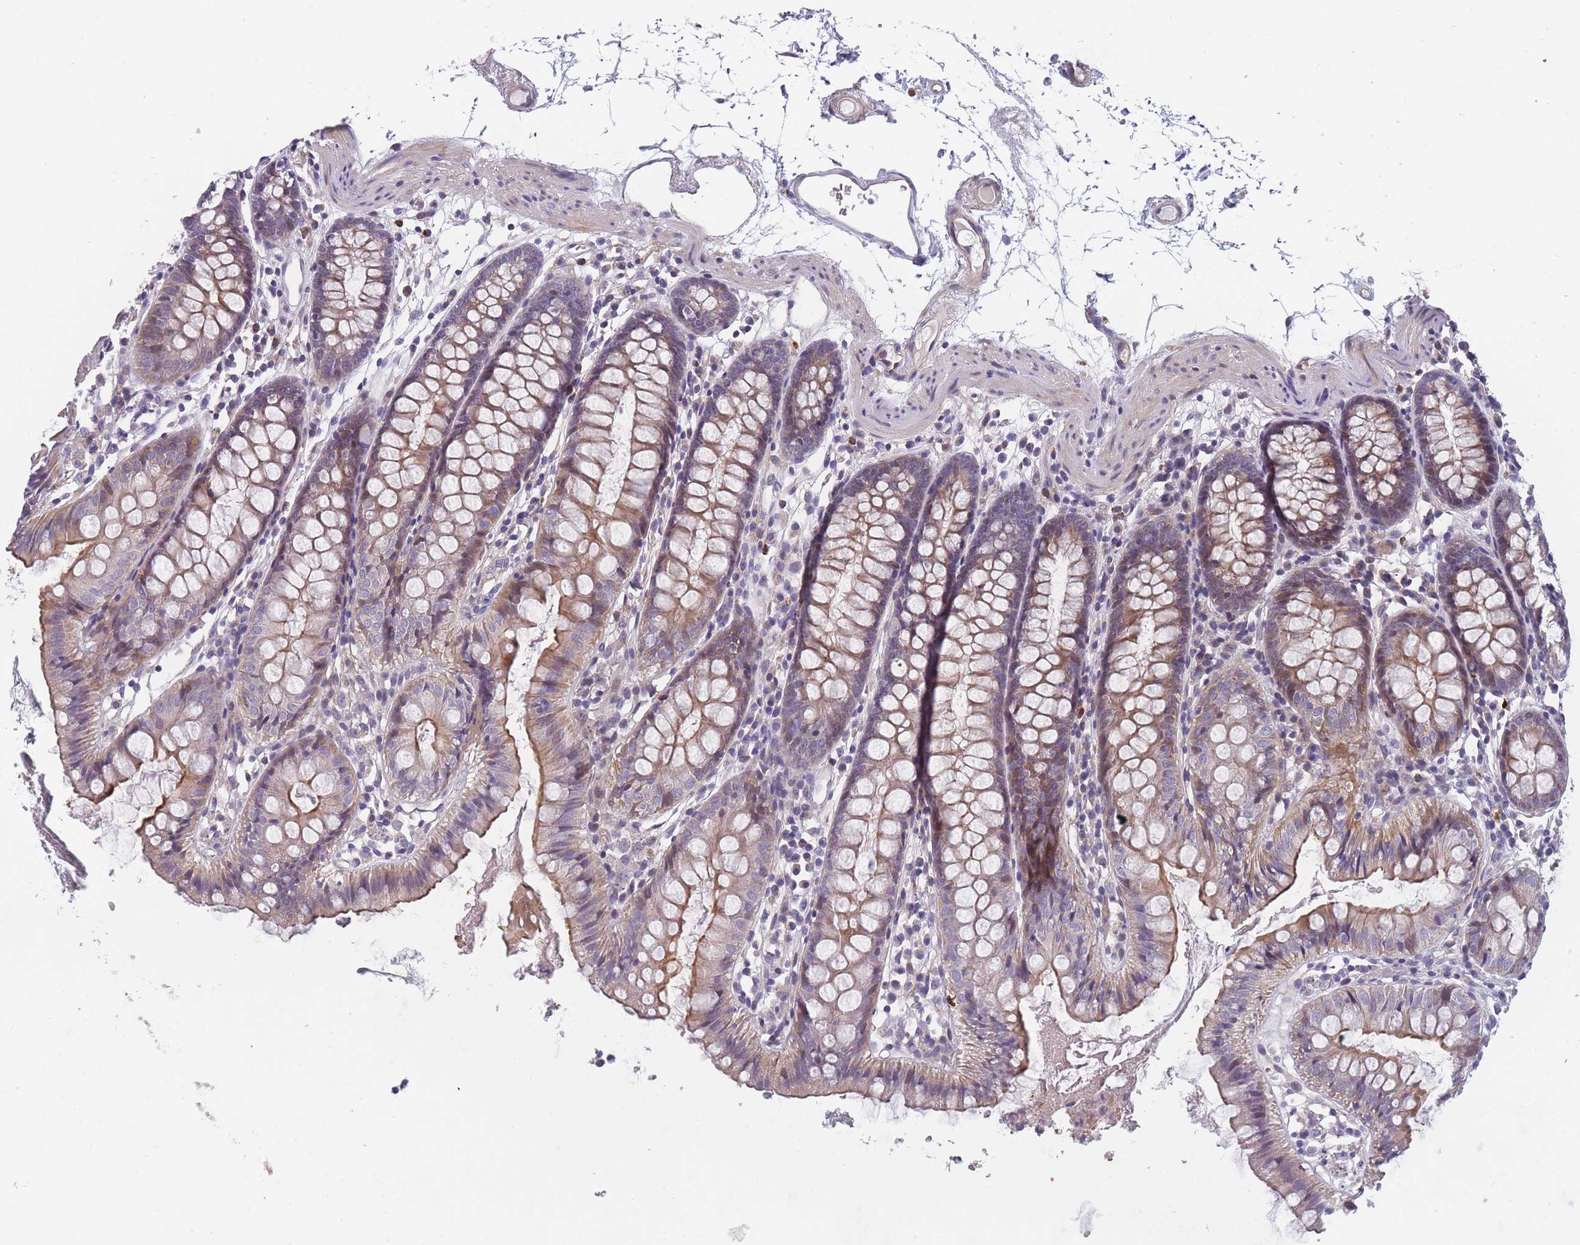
{"staining": {"intensity": "moderate", "quantity": ">75%", "location": "cytoplasmic/membranous"}, "tissue": "colon", "cell_type": "Endothelial cells", "image_type": "normal", "snomed": [{"axis": "morphology", "description": "Normal tissue, NOS"}, {"axis": "topography", "description": "Colon"}], "caption": "Colon stained with a brown dye reveals moderate cytoplasmic/membranous positive staining in approximately >75% of endothelial cells.", "gene": "FAM83F", "patient": {"sex": "female", "age": 84}}